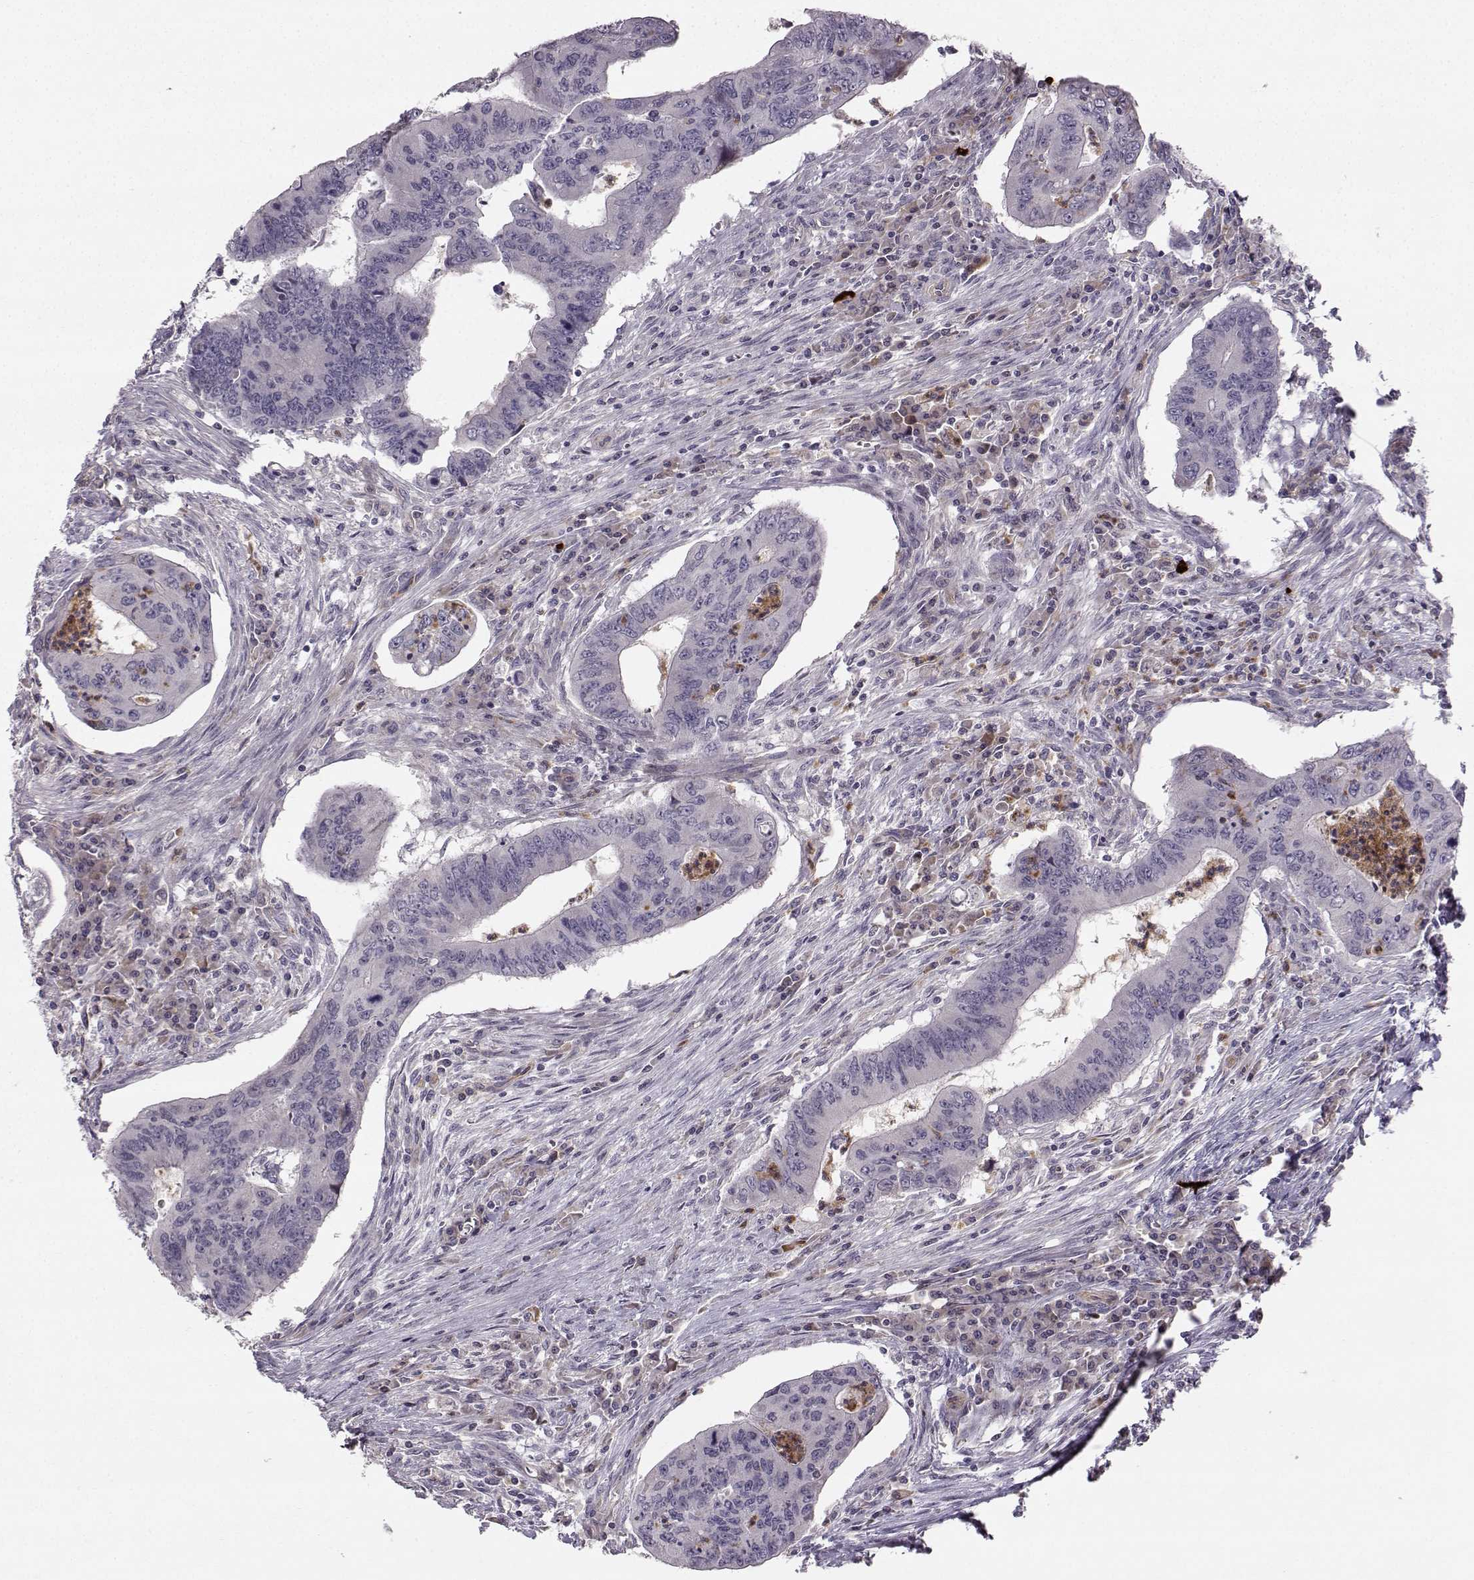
{"staining": {"intensity": "negative", "quantity": "none", "location": "none"}, "tissue": "colorectal cancer", "cell_type": "Tumor cells", "image_type": "cancer", "snomed": [{"axis": "morphology", "description": "Adenocarcinoma, NOS"}, {"axis": "topography", "description": "Colon"}], "caption": "Immunohistochemistry of human colorectal cancer exhibits no positivity in tumor cells. (Immunohistochemistry (ihc), brightfield microscopy, high magnification).", "gene": "OPRD1", "patient": {"sex": "male", "age": 53}}